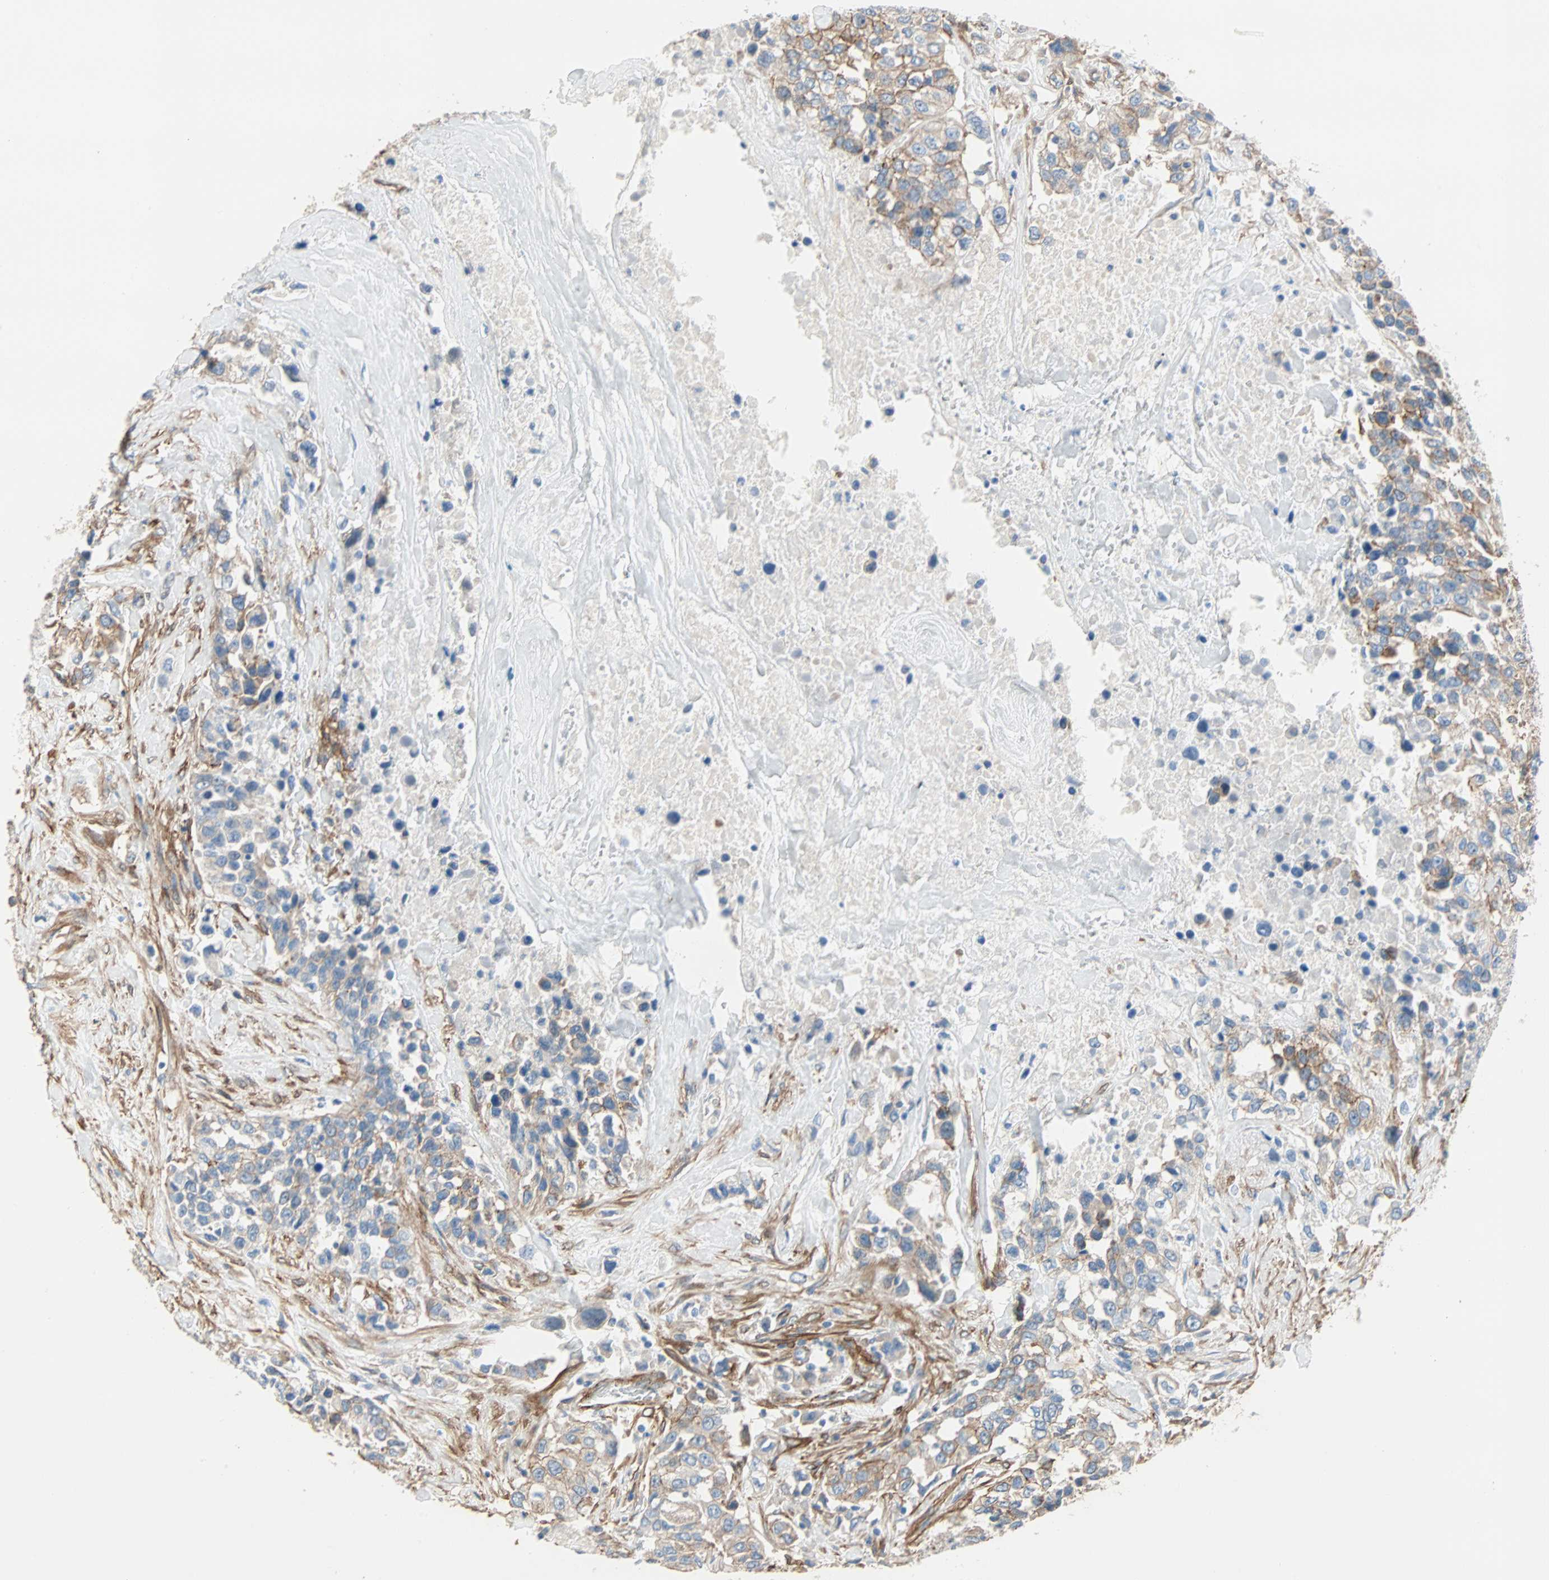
{"staining": {"intensity": "moderate", "quantity": "25%-75%", "location": "cytoplasmic/membranous"}, "tissue": "urothelial cancer", "cell_type": "Tumor cells", "image_type": "cancer", "snomed": [{"axis": "morphology", "description": "Urothelial carcinoma, High grade"}, {"axis": "topography", "description": "Urinary bladder"}], "caption": "Protein staining shows moderate cytoplasmic/membranous staining in about 25%-75% of tumor cells in urothelial carcinoma (high-grade).", "gene": "EPB41L2", "patient": {"sex": "female", "age": 80}}